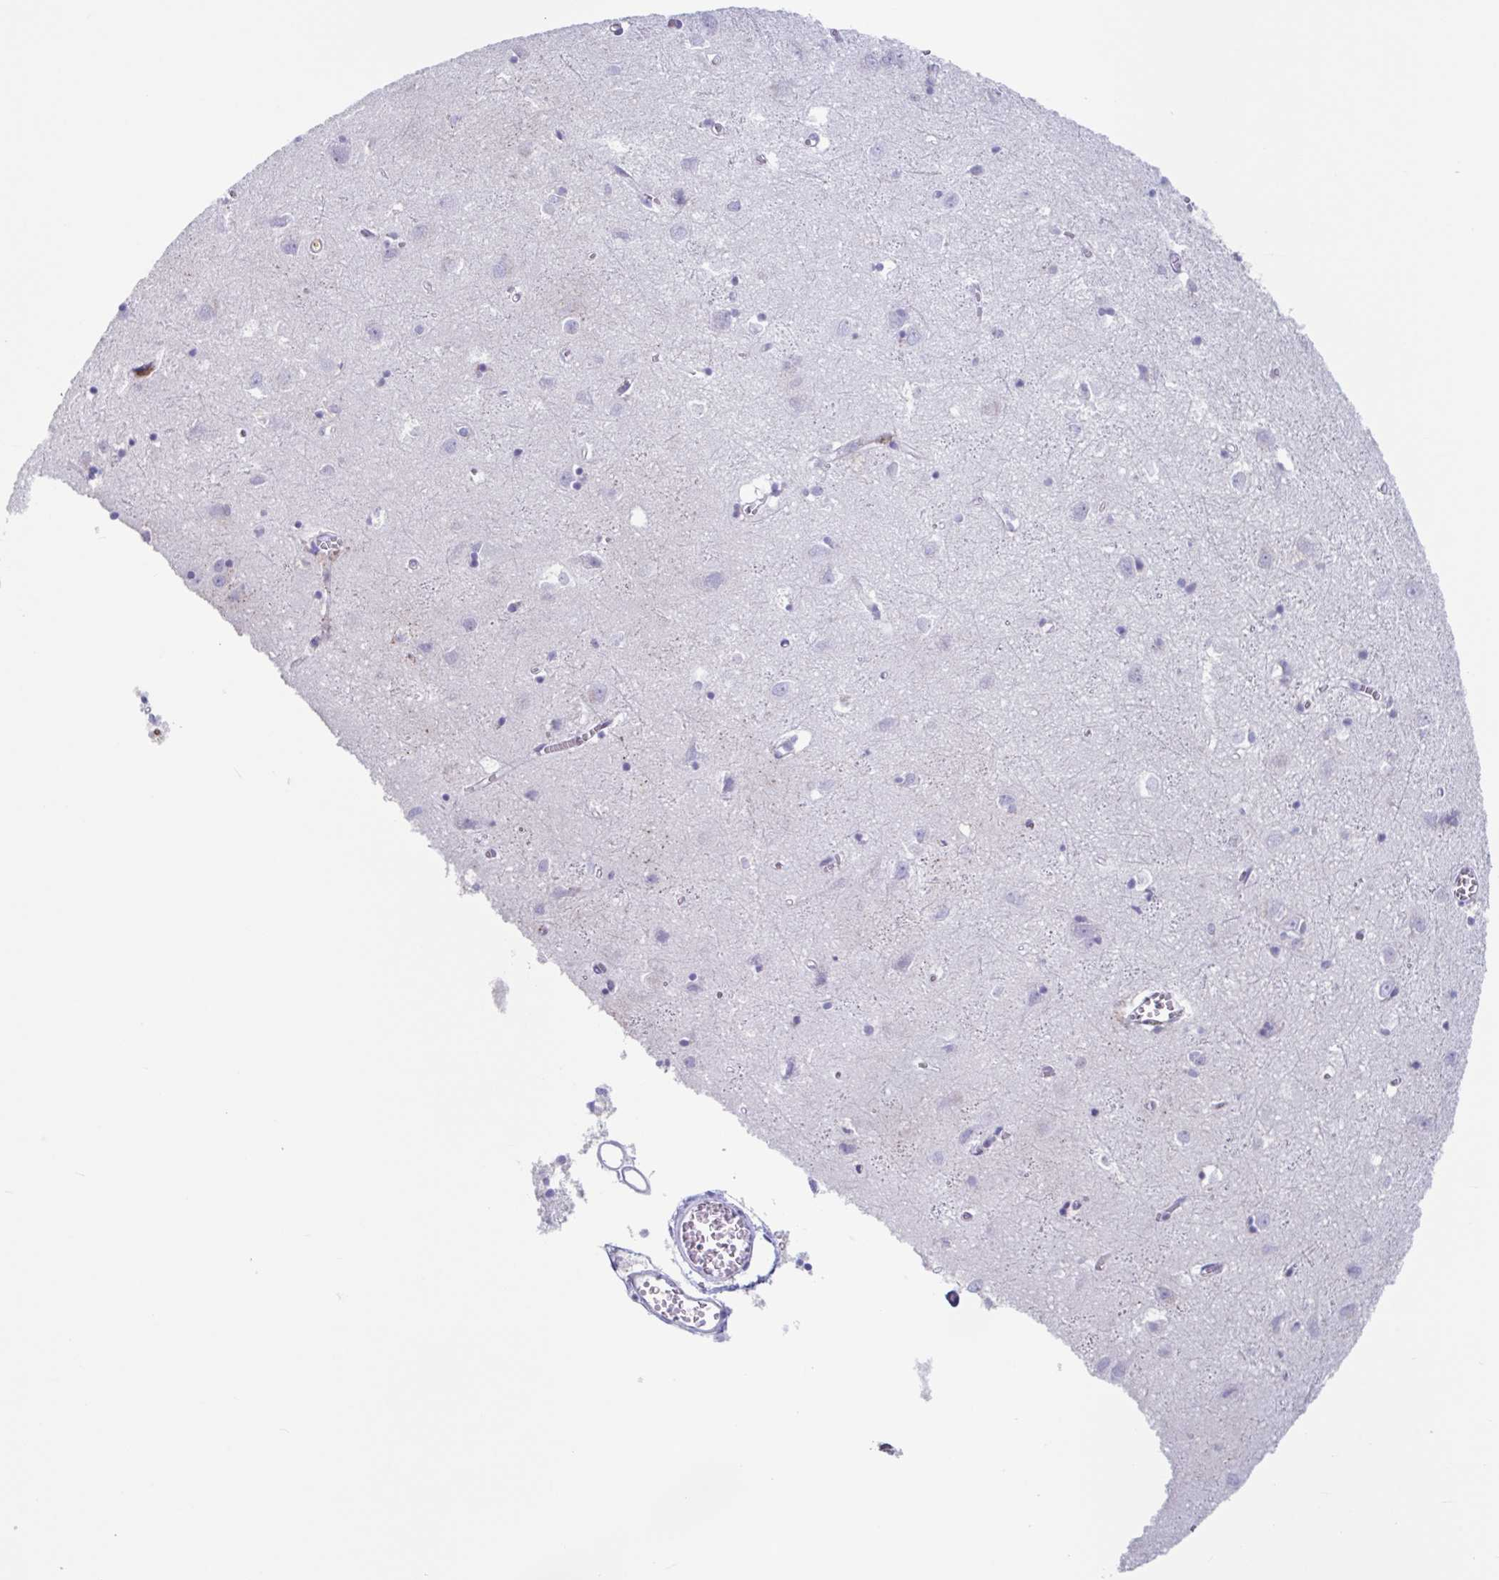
{"staining": {"intensity": "negative", "quantity": "none", "location": "none"}, "tissue": "cerebral cortex", "cell_type": "Endothelial cells", "image_type": "normal", "snomed": [{"axis": "morphology", "description": "Normal tissue, NOS"}, {"axis": "topography", "description": "Cerebral cortex"}], "caption": "Immunohistochemistry of normal human cerebral cortex demonstrates no expression in endothelial cells.", "gene": "CYP4F11", "patient": {"sex": "male", "age": 70}}